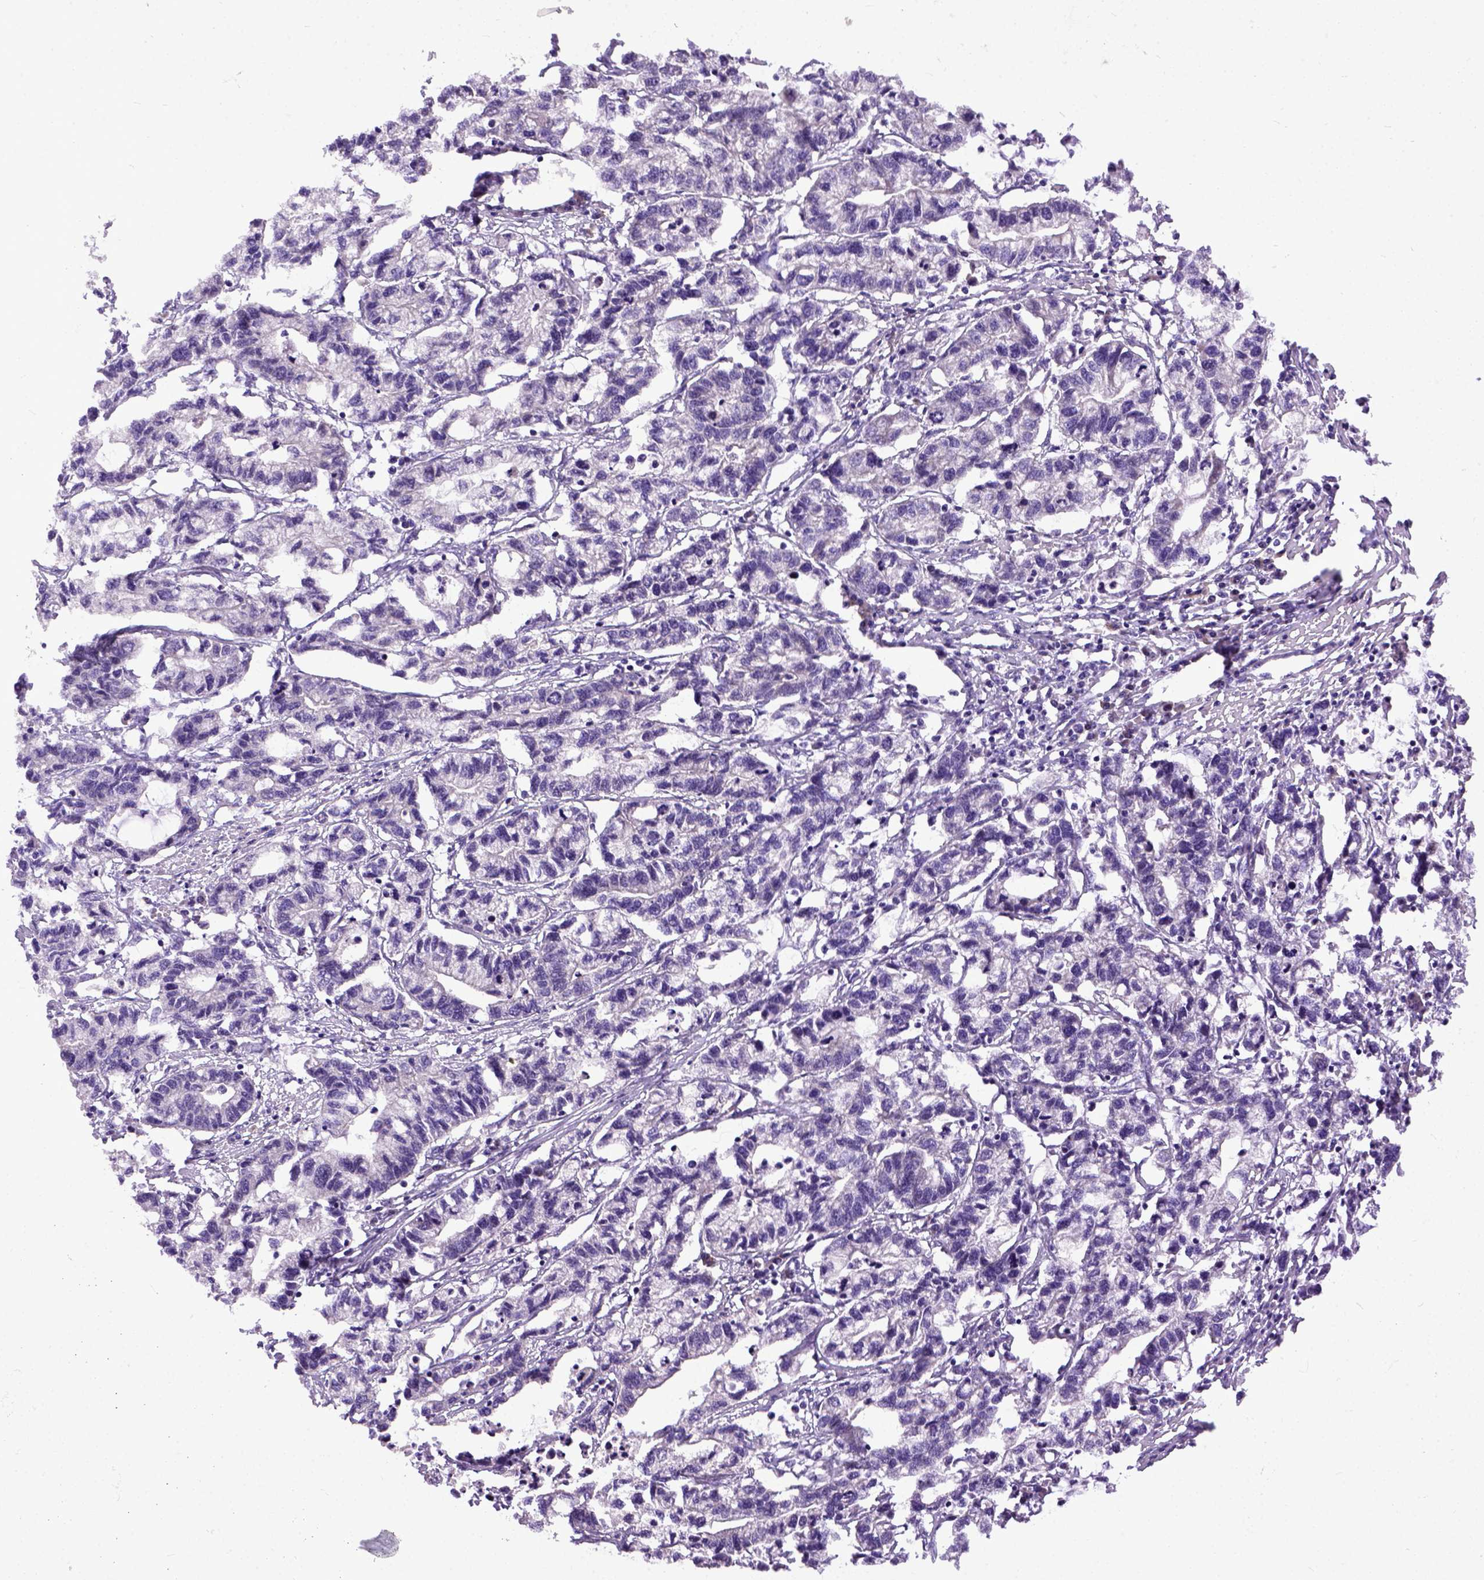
{"staining": {"intensity": "negative", "quantity": "none", "location": "none"}, "tissue": "stomach cancer", "cell_type": "Tumor cells", "image_type": "cancer", "snomed": [{"axis": "morphology", "description": "Adenocarcinoma, NOS"}, {"axis": "topography", "description": "Stomach"}], "caption": "DAB (3,3'-diaminobenzidine) immunohistochemical staining of stomach cancer (adenocarcinoma) demonstrates no significant positivity in tumor cells.", "gene": "CPNE1", "patient": {"sex": "male", "age": 83}}